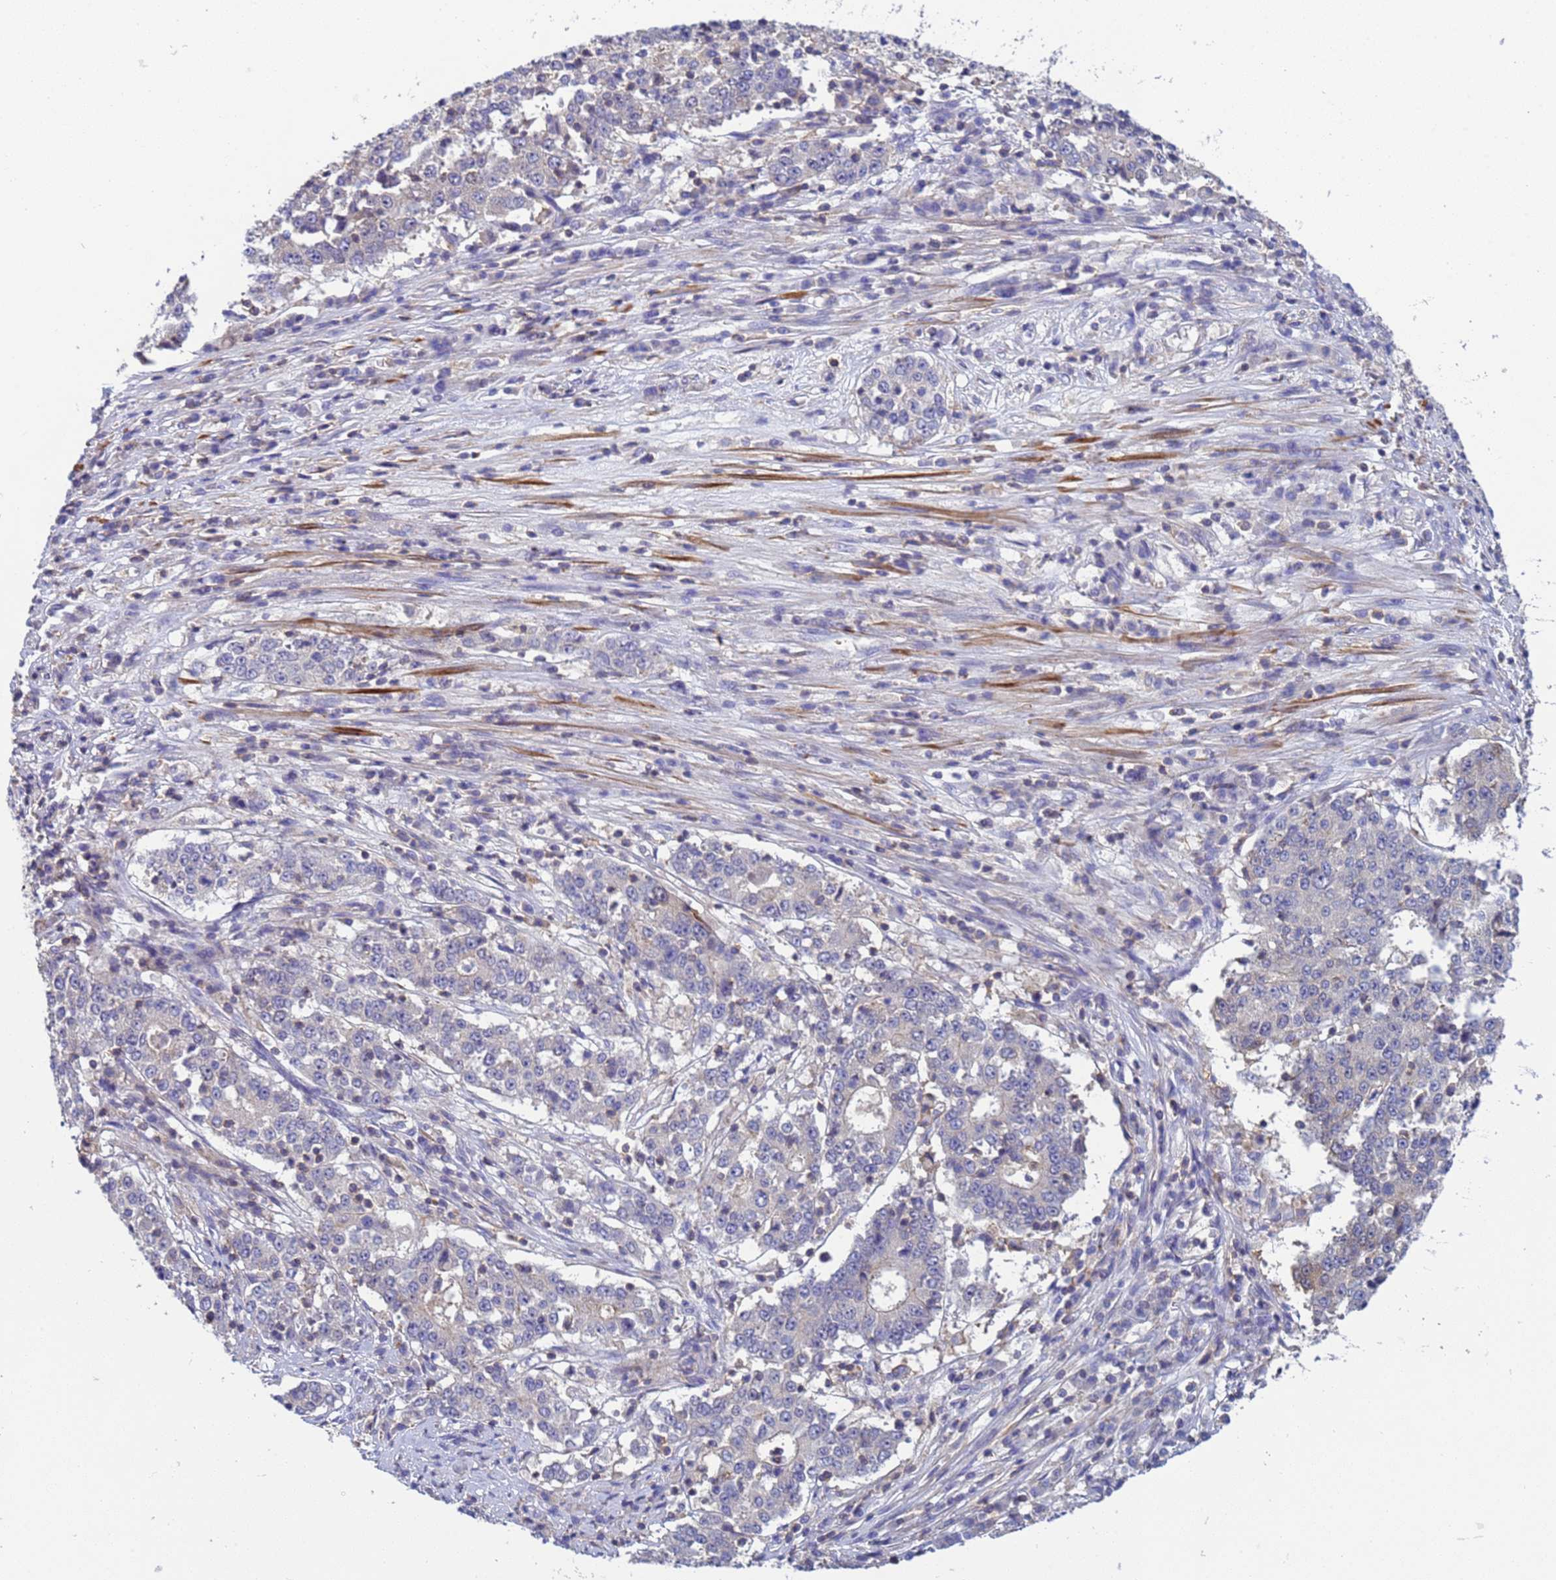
{"staining": {"intensity": "negative", "quantity": "none", "location": "none"}, "tissue": "stomach cancer", "cell_type": "Tumor cells", "image_type": "cancer", "snomed": [{"axis": "morphology", "description": "Adenocarcinoma, NOS"}, {"axis": "topography", "description": "Stomach"}], "caption": "IHC micrograph of neoplastic tissue: human stomach cancer stained with DAB (3,3'-diaminobenzidine) shows no significant protein positivity in tumor cells.", "gene": "KLHL13", "patient": {"sex": "male", "age": 59}}